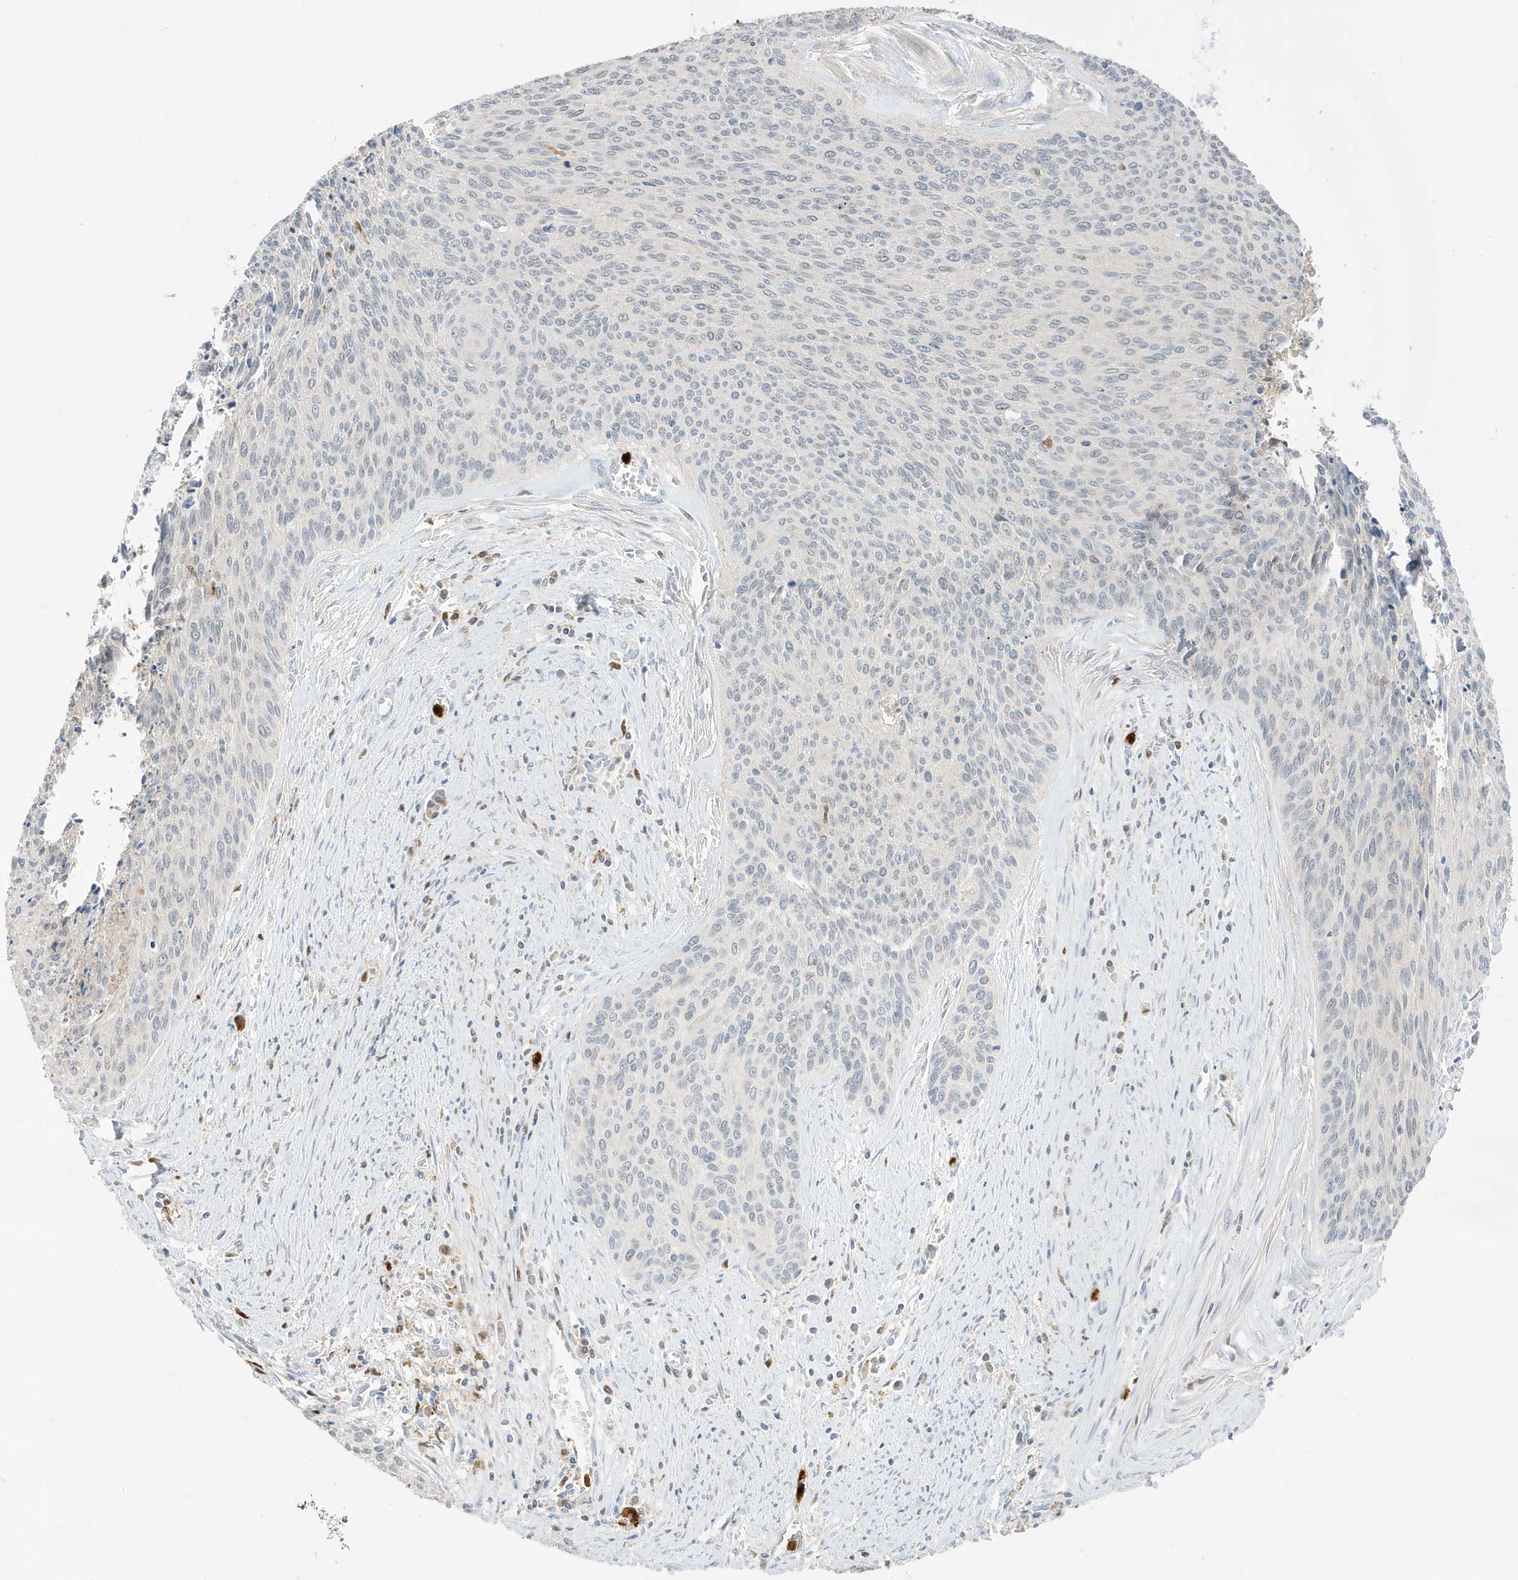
{"staining": {"intensity": "negative", "quantity": "none", "location": "none"}, "tissue": "cervical cancer", "cell_type": "Tumor cells", "image_type": "cancer", "snomed": [{"axis": "morphology", "description": "Squamous cell carcinoma, NOS"}, {"axis": "topography", "description": "Cervix"}], "caption": "The immunohistochemistry histopathology image has no significant staining in tumor cells of squamous cell carcinoma (cervical) tissue.", "gene": "GCA", "patient": {"sex": "female", "age": 55}}